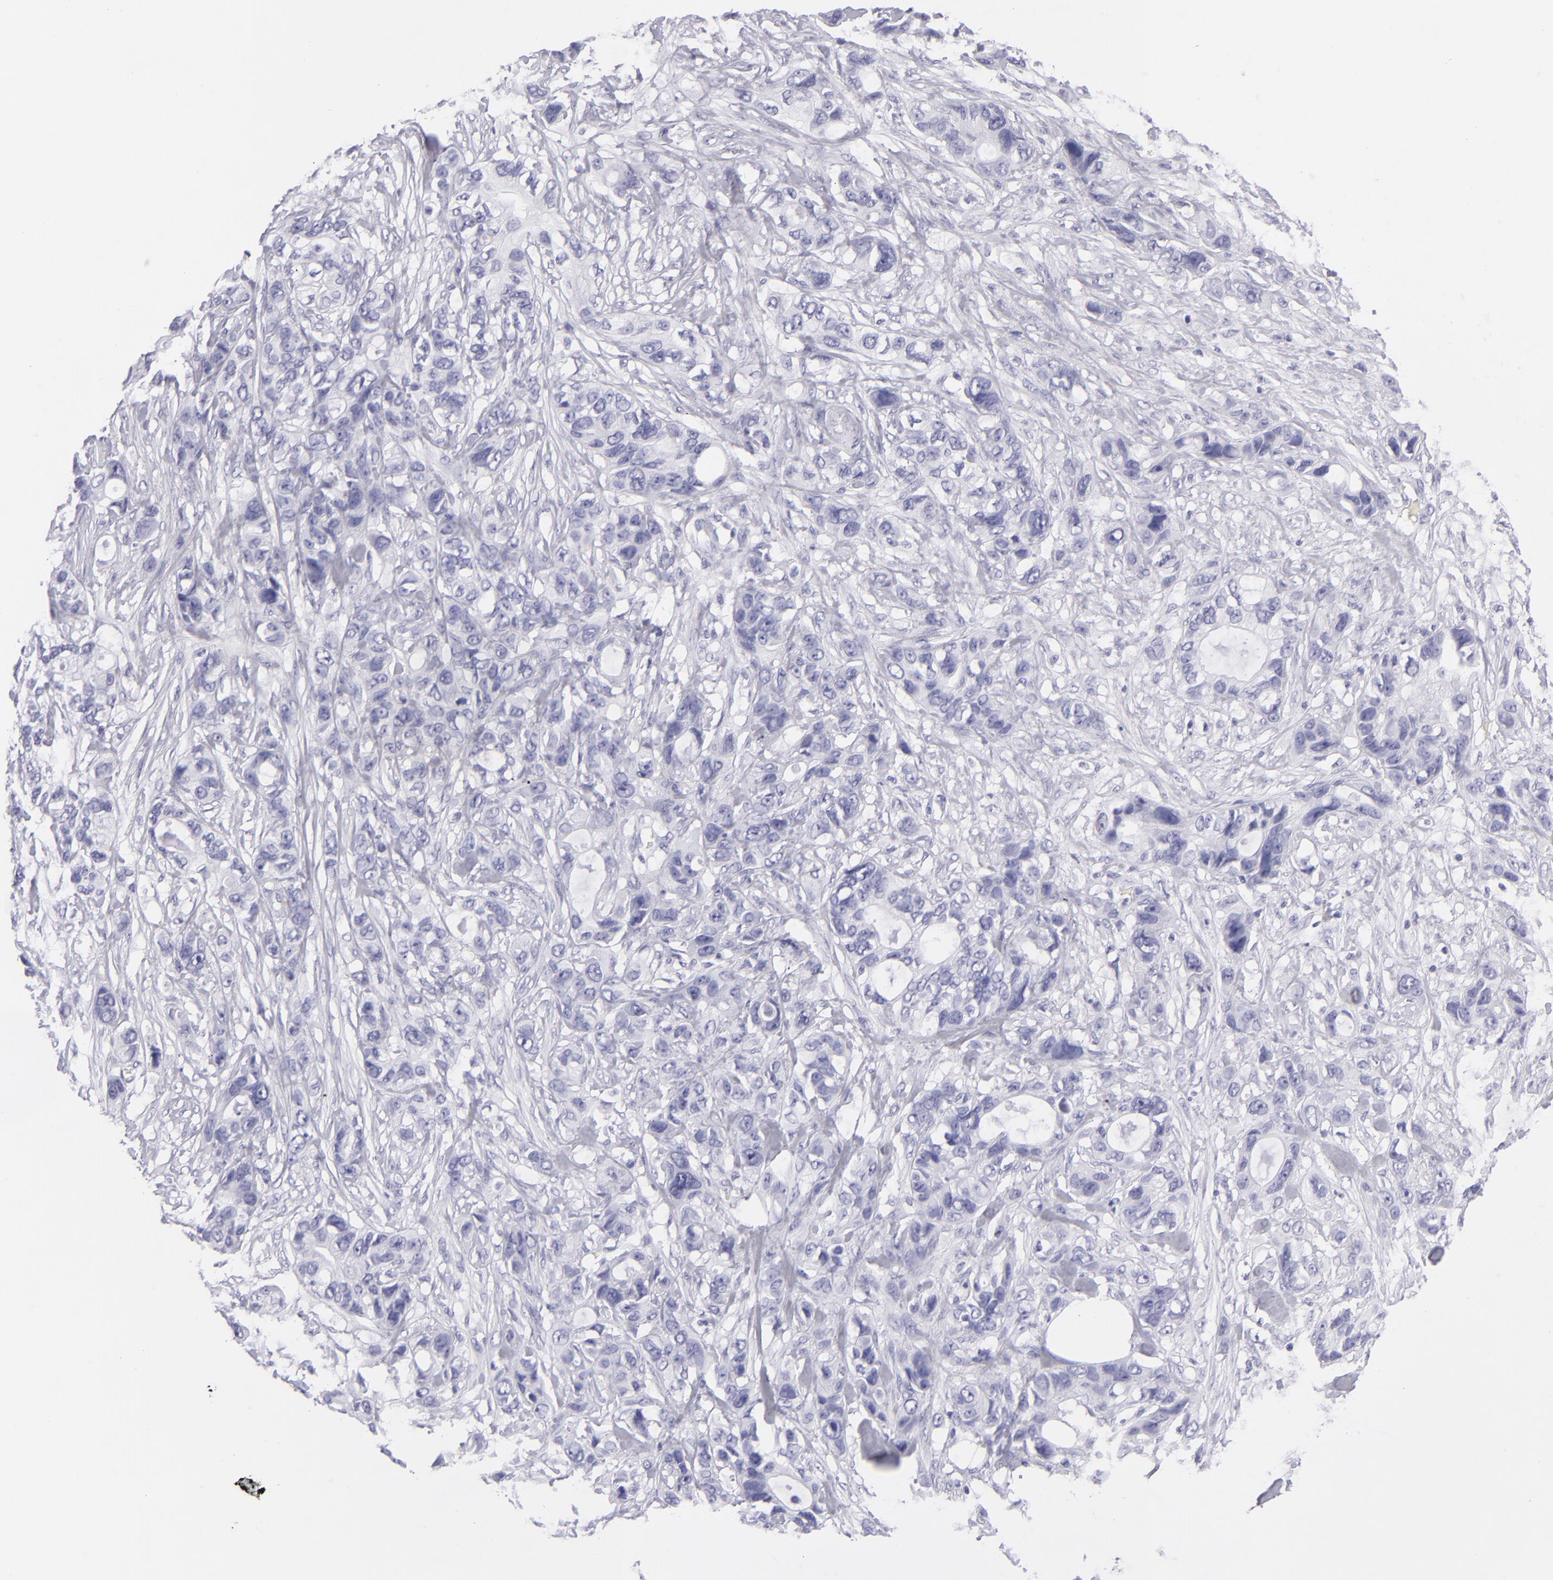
{"staining": {"intensity": "negative", "quantity": "none", "location": "none"}, "tissue": "stomach cancer", "cell_type": "Tumor cells", "image_type": "cancer", "snomed": [{"axis": "morphology", "description": "Adenocarcinoma, NOS"}, {"axis": "topography", "description": "Stomach, upper"}], "caption": "Stomach adenocarcinoma stained for a protein using immunohistochemistry shows no expression tumor cells.", "gene": "PVALB", "patient": {"sex": "male", "age": 47}}